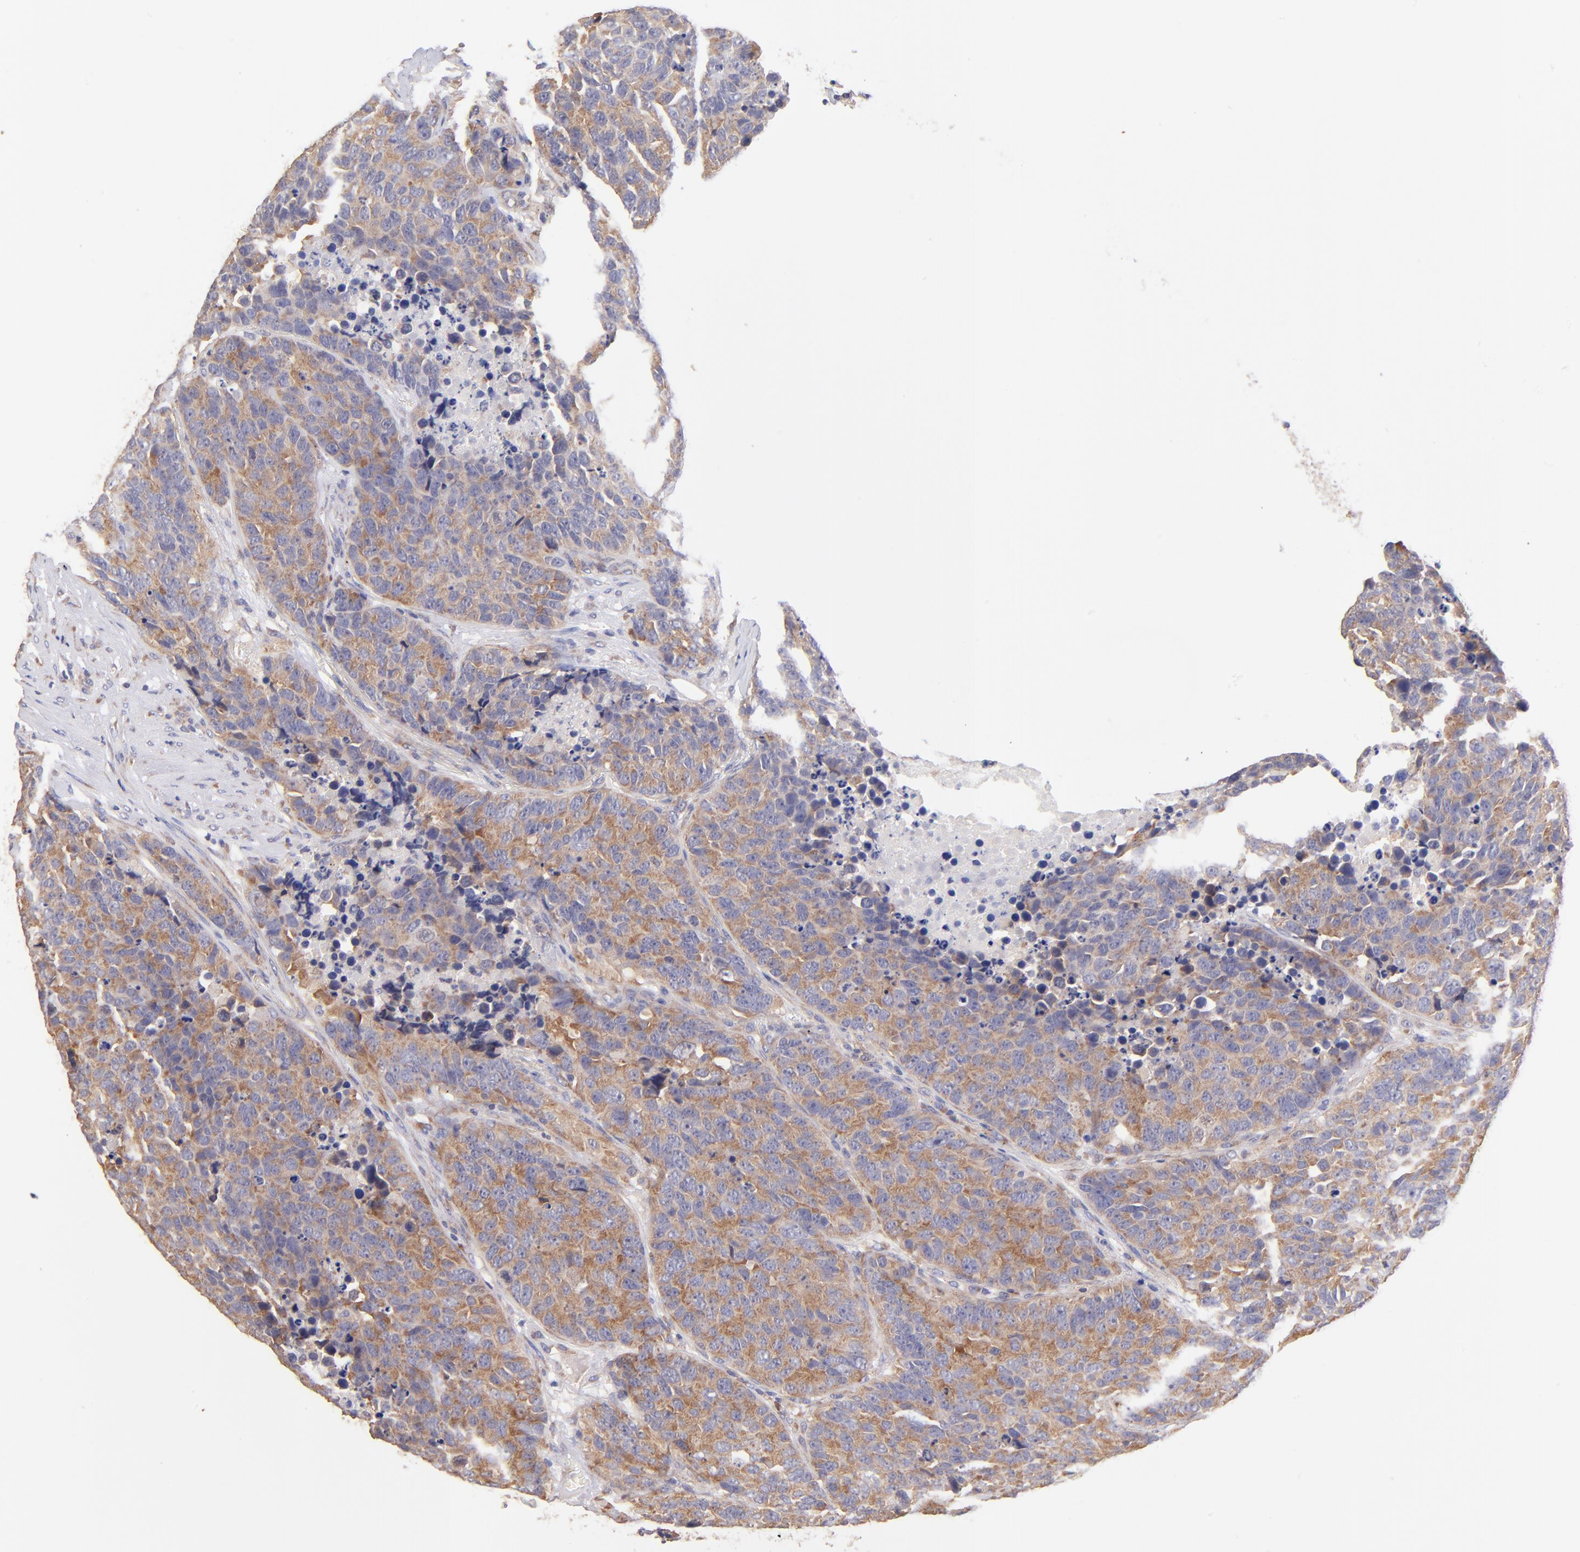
{"staining": {"intensity": "moderate", "quantity": ">75%", "location": "cytoplasmic/membranous"}, "tissue": "carcinoid", "cell_type": "Tumor cells", "image_type": "cancer", "snomed": [{"axis": "morphology", "description": "Carcinoid, malignant, NOS"}, {"axis": "topography", "description": "Lung"}], "caption": "This is an image of IHC staining of malignant carcinoid, which shows moderate positivity in the cytoplasmic/membranous of tumor cells.", "gene": "RPL11", "patient": {"sex": "male", "age": 60}}